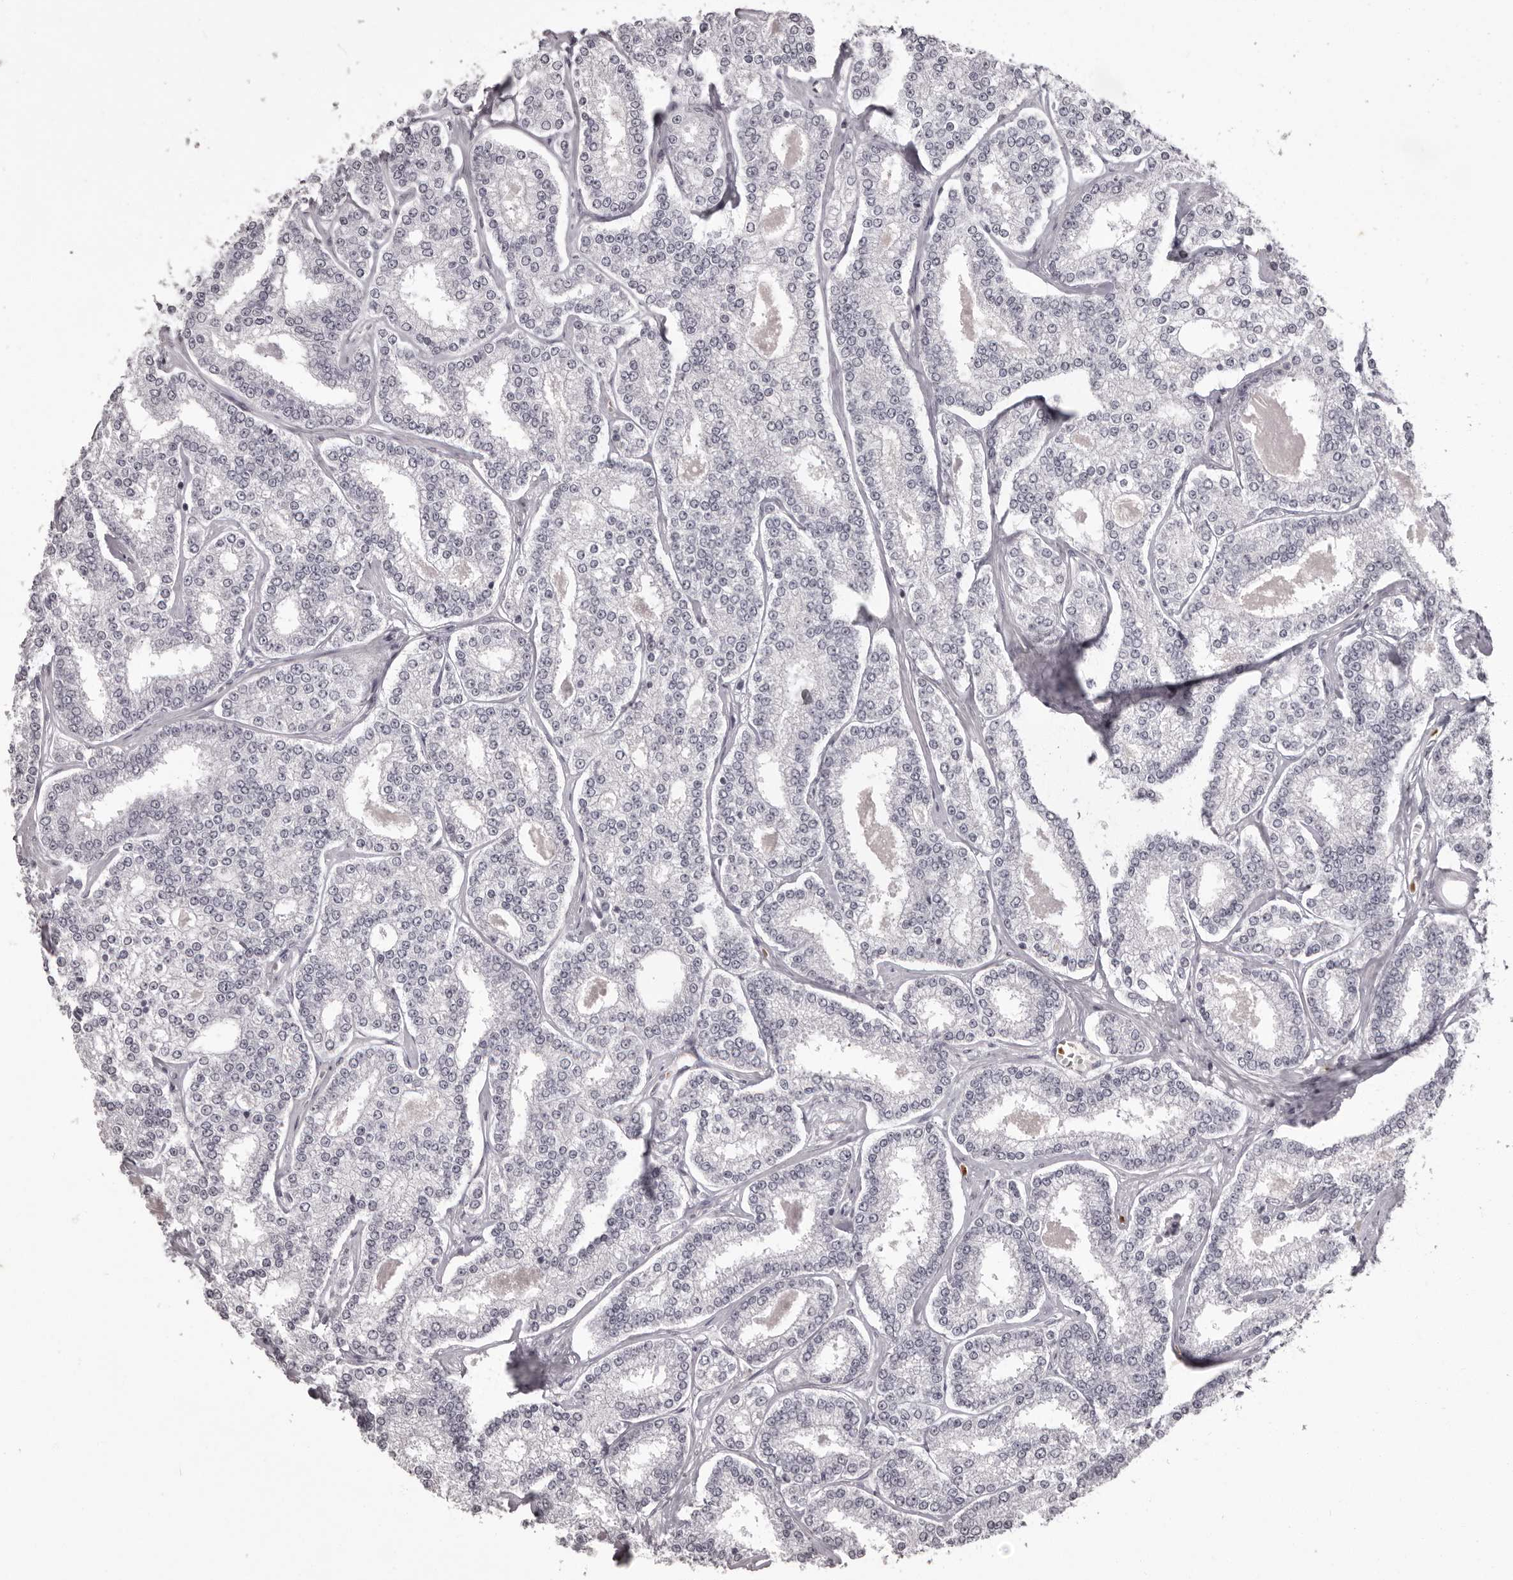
{"staining": {"intensity": "negative", "quantity": "none", "location": "none"}, "tissue": "prostate cancer", "cell_type": "Tumor cells", "image_type": "cancer", "snomed": [{"axis": "morphology", "description": "Normal tissue, NOS"}, {"axis": "morphology", "description": "Adenocarcinoma, High grade"}, {"axis": "topography", "description": "Prostate"}], "caption": "The IHC photomicrograph has no significant positivity in tumor cells of prostate cancer tissue. (DAB IHC with hematoxylin counter stain).", "gene": "C8orf74", "patient": {"sex": "male", "age": 83}}